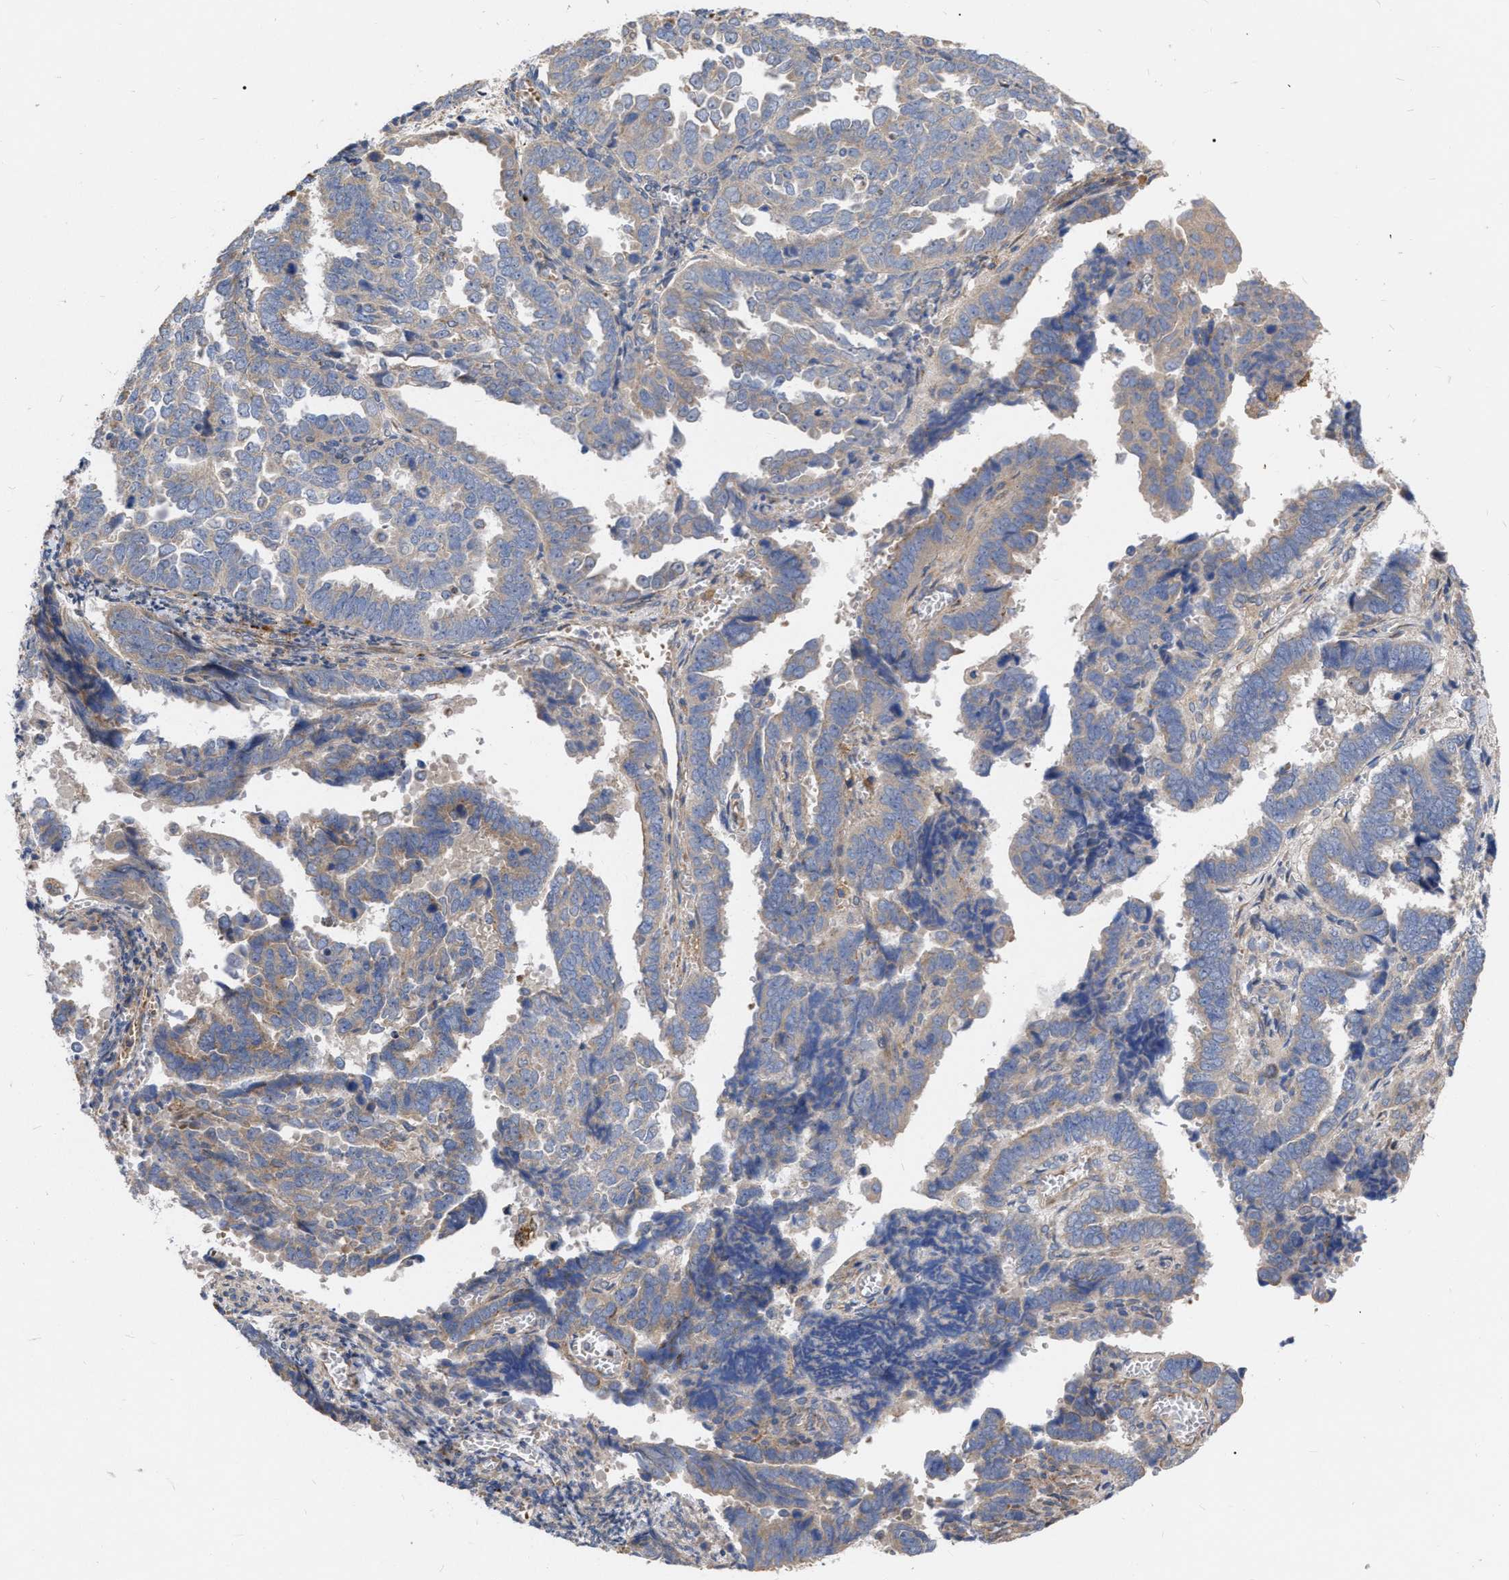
{"staining": {"intensity": "weak", "quantity": ">75%", "location": "cytoplasmic/membranous"}, "tissue": "endometrial cancer", "cell_type": "Tumor cells", "image_type": "cancer", "snomed": [{"axis": "morphology", "description": "Adenocarcinoma, NOS"}, {"axis": "topography", "description": "Endometrium"}], "caption": "Weak cytoplasmic/membranous protein positivity is appreciated in approximately >75% of tumor cells in adenocarcinoma (endometrial). (DAB (3,3'-diaminobenzidine) IHC, brown staining for protein, blue staining for nuclei).", "gene": "MLST8", "patient": {"sex": "female", "age": 75}}